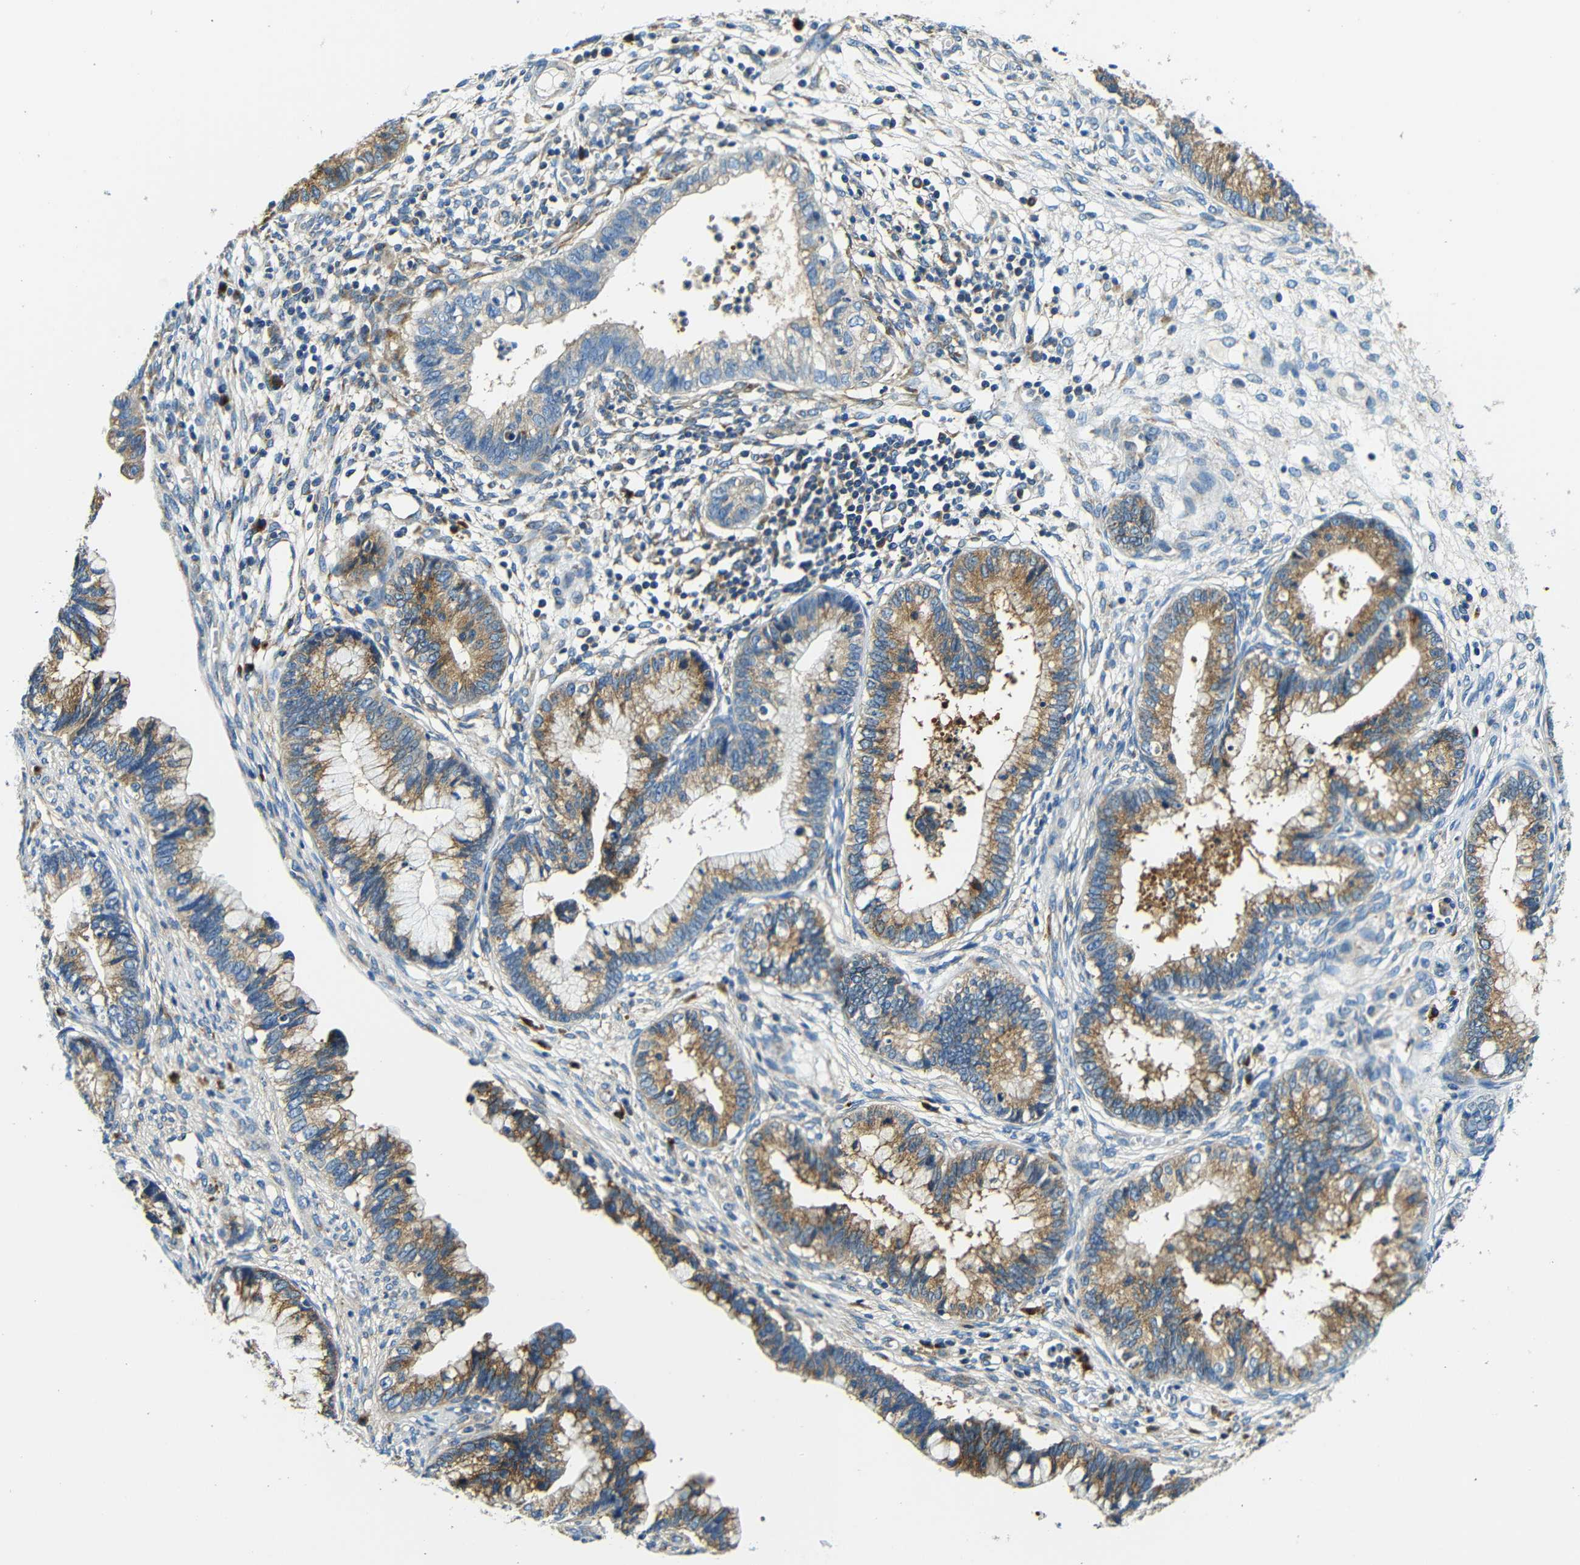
{"staining": {"intensity": "moderate", "quantity": ">75%", "location": "cytoplasmic/membranous"}, "tissue": "cervical cancer", "cell_type": "Tumor cells", "image_type": "cancer", "snomed": [{"axis": "morphology", "description": "Adenocarcinoma, NOS"}, {"axis": "topography", "description": "Cervix"}], "caption": "Adenocarcinoma (cervical) was stained to show a protein in brown. There is medium levels of moderate cytoplasmic/membranous expression in about >75% of tumor cells.", "gene": "USO1", "patient": {"sex": "female", "age": 44}}